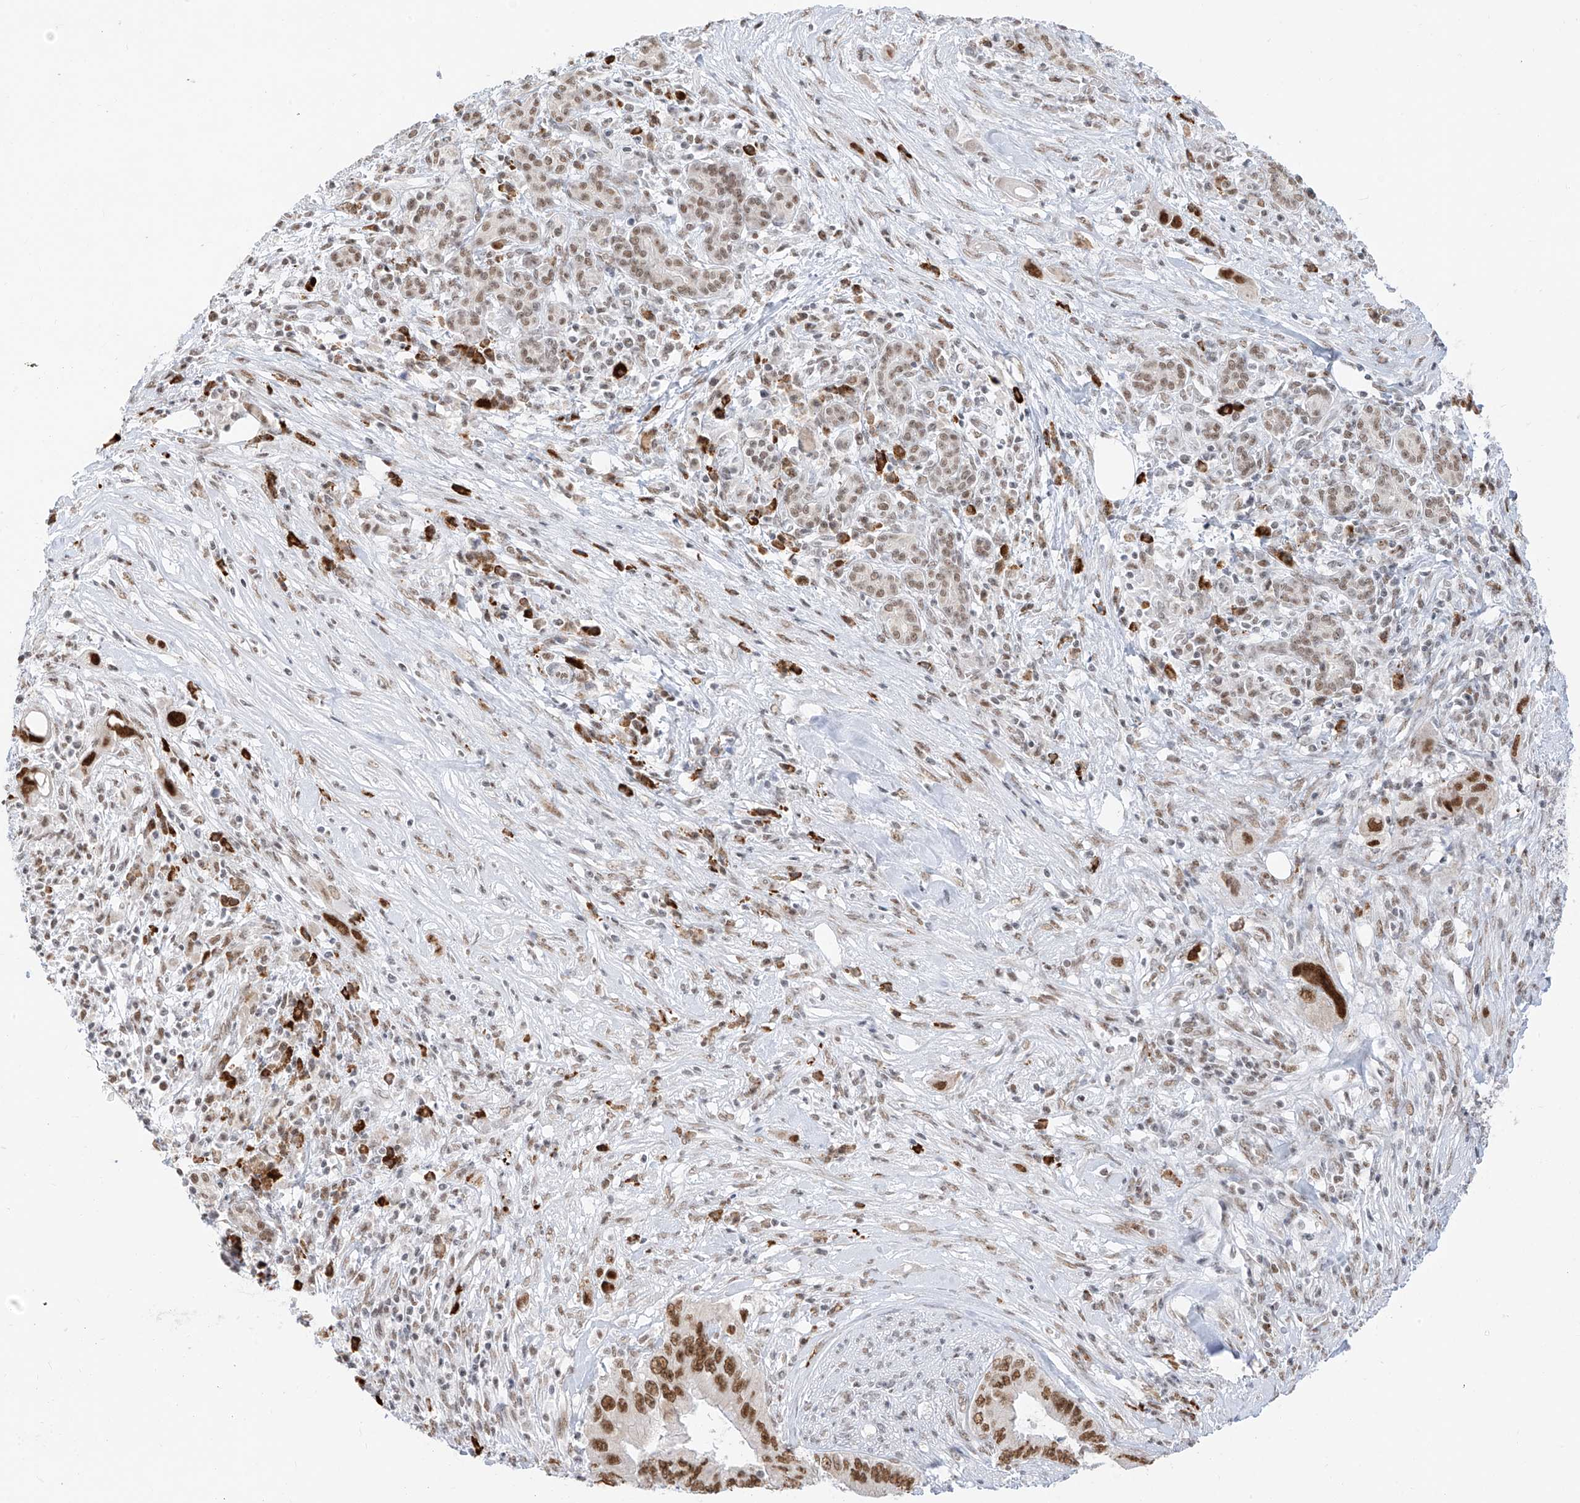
{"staining": {"intensity": "moderate", "quantity": ">75%", "location": "nuclear"}, "tissue": "pancreatic cancer", "cell_type": "Tumor cells", "image_type": "cancer", "snomed": [{"axis": "morphology", "description": "Adenocarcinoma, NOS"}, {"axis": "topography", "description": "Pancreas"}], "caption": "DAB (3,3'-diaminobenzidine) immunohistochemical staining of pancreatic cancer (adenocarcinoma) demonstrates moderate nuclear protein expression in approximately >75% of tumor cells.", "gene": "SUPT5H", "patient": {"sex": "female", "age": 73}}